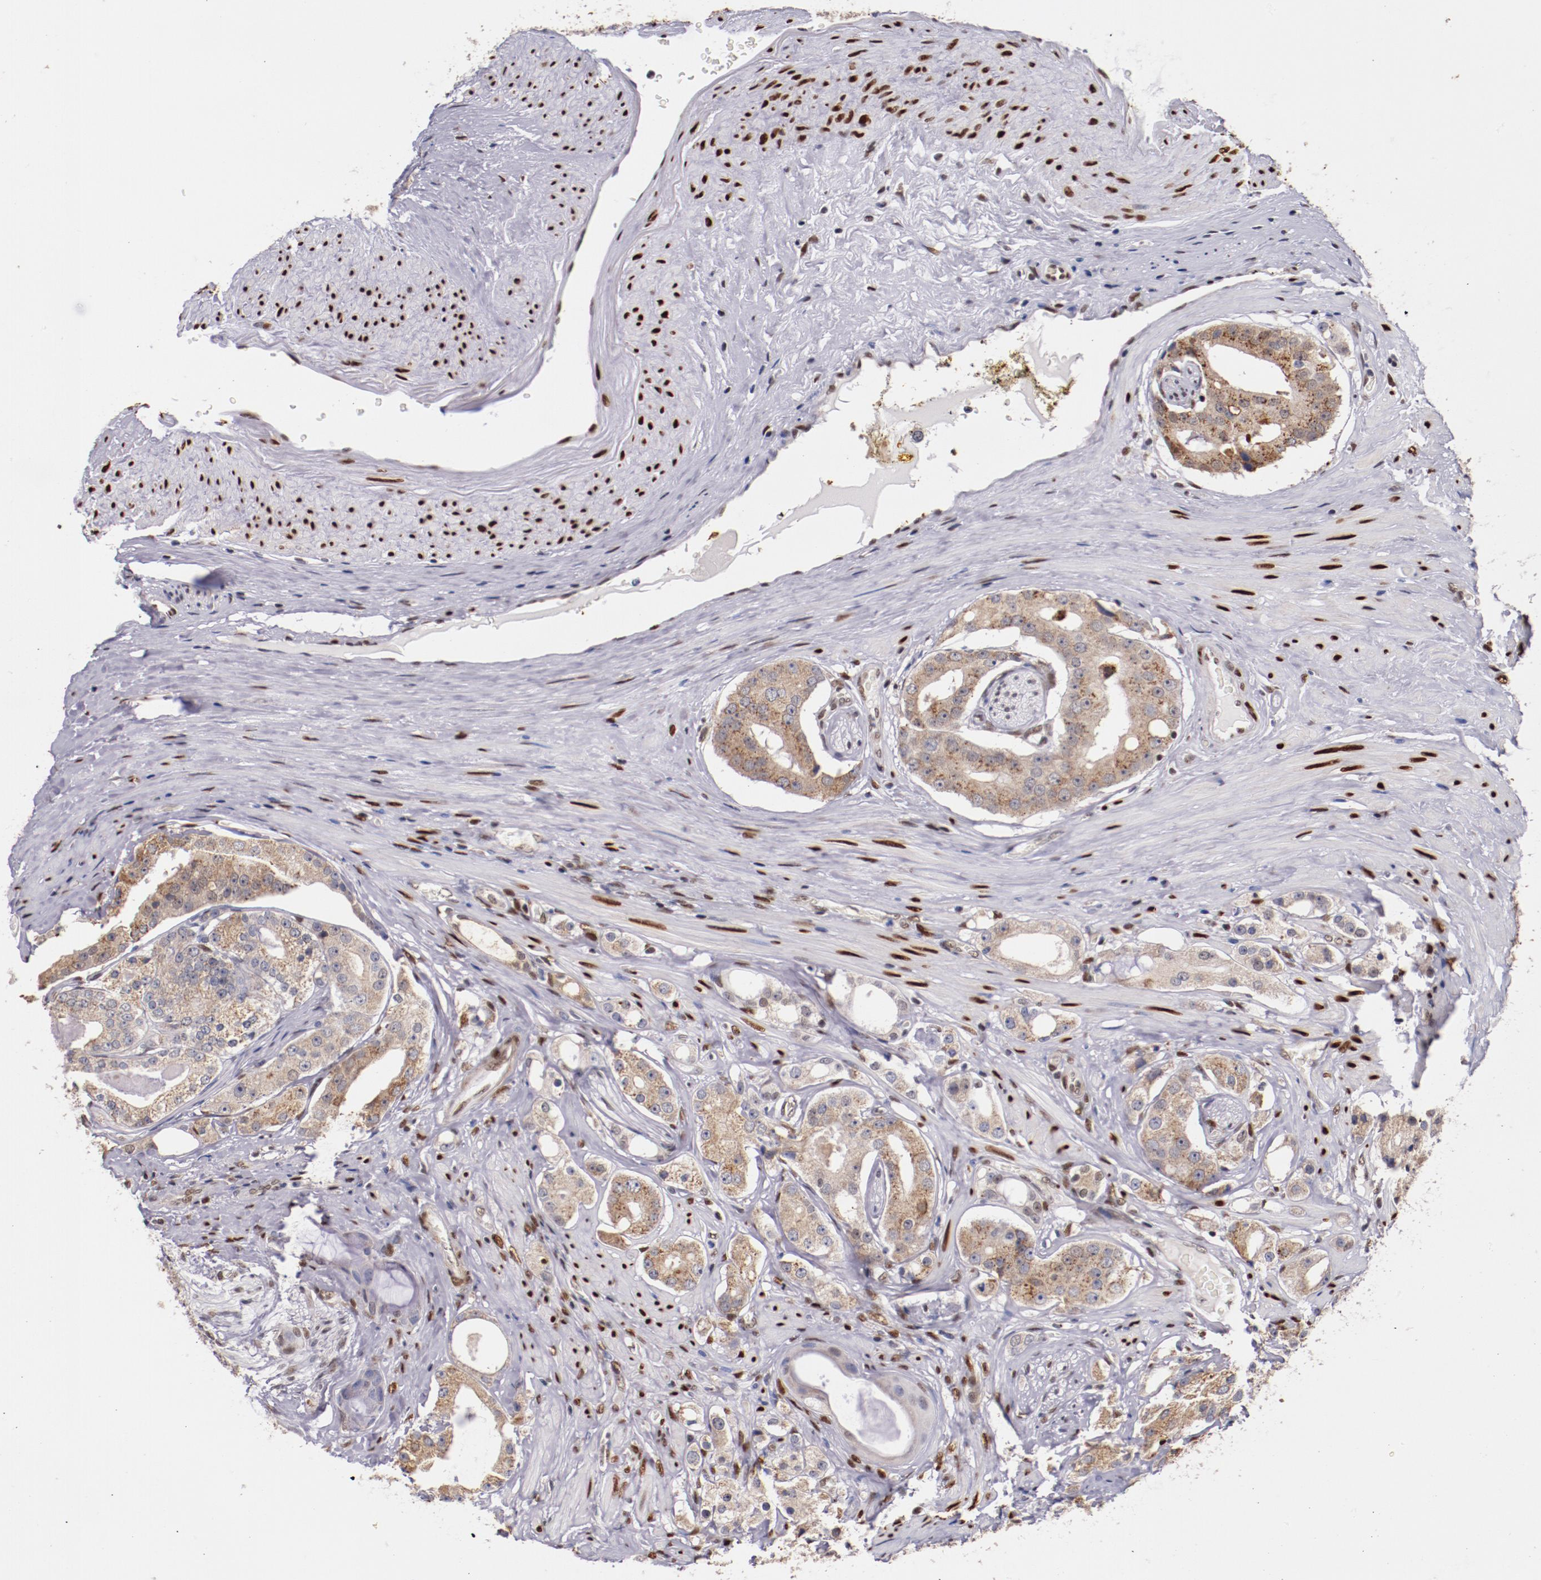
{"staining": {"intensity": "weak", "quantity": ">75%", "location": "cytoplasmic/membranous,nuclear"}, "tissue": "prostate cancer", "cell_type": "Tumor cells", "image_type": "cancer", "snomed": [{"axis": "morphology", "description": "Adenocarcinoma, High grade"}, {"axis": "topography", "description": "Prostate"}], "caption": "This is a photomicrograph of immunohistochemistry staining of prostate adenocarcinoma (high-grade), which shows weak positivity in the cytoplasmic/membranous and nuclear of tumor cells.", "gene": "SRF", "patient": {"sex": "male", "age": 68}}